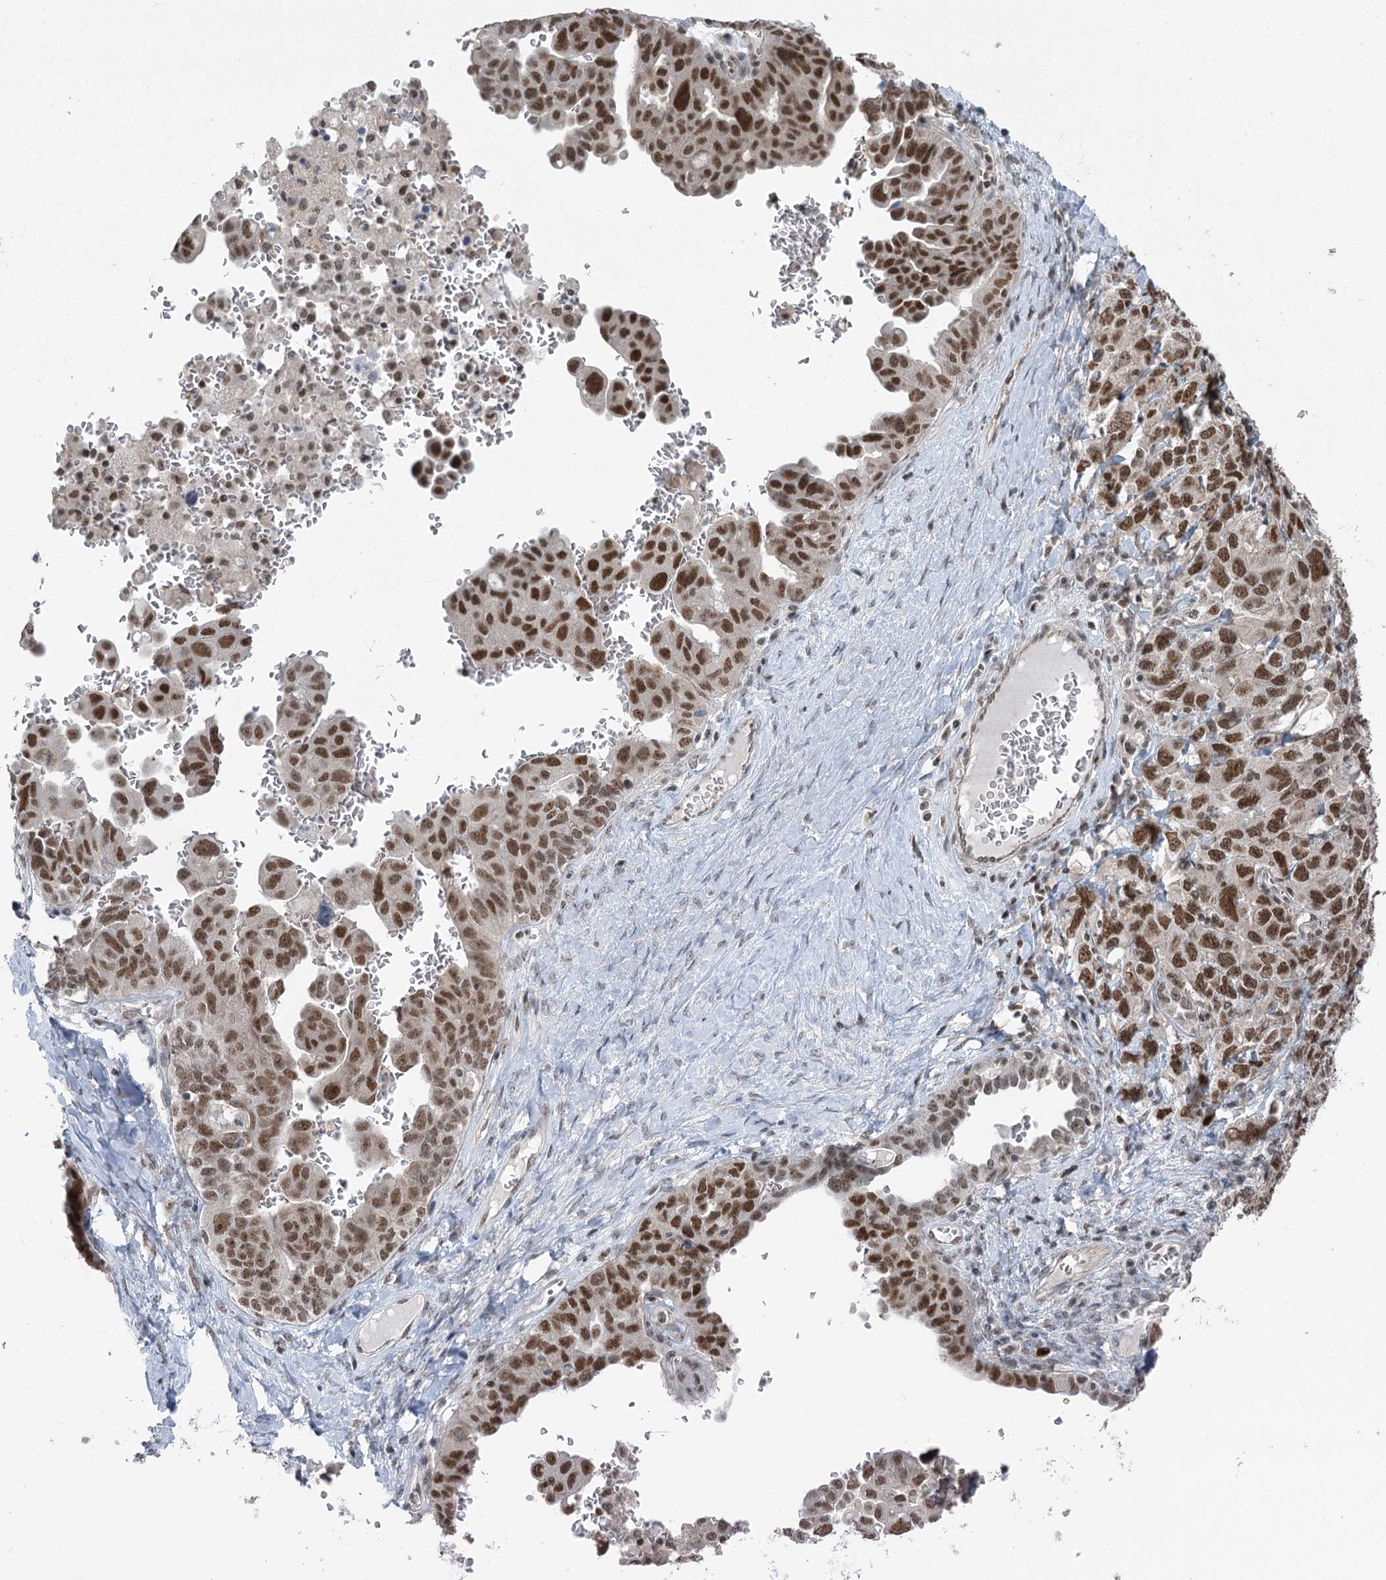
{"staining": {"intensity": "moderate", "quantity": ">75%", "location": "nuclear"}, "tissue": "ovarian cancer", "cell_type": "Tumor cells", "image_type": "cancer", "snomed": [{"axis": "morphology", "description": "Carcinoma, endometroid"}, {"axis": "topography", "description": "Ovary"}], "caption": "IHC of ovarian endometroid carcinoma demonstrates medium levels of moderate nuclear staining in approximately >75% of tumor cells.", "gene": "PDS5A", "patient": {"sex": "female", "age": 62}}